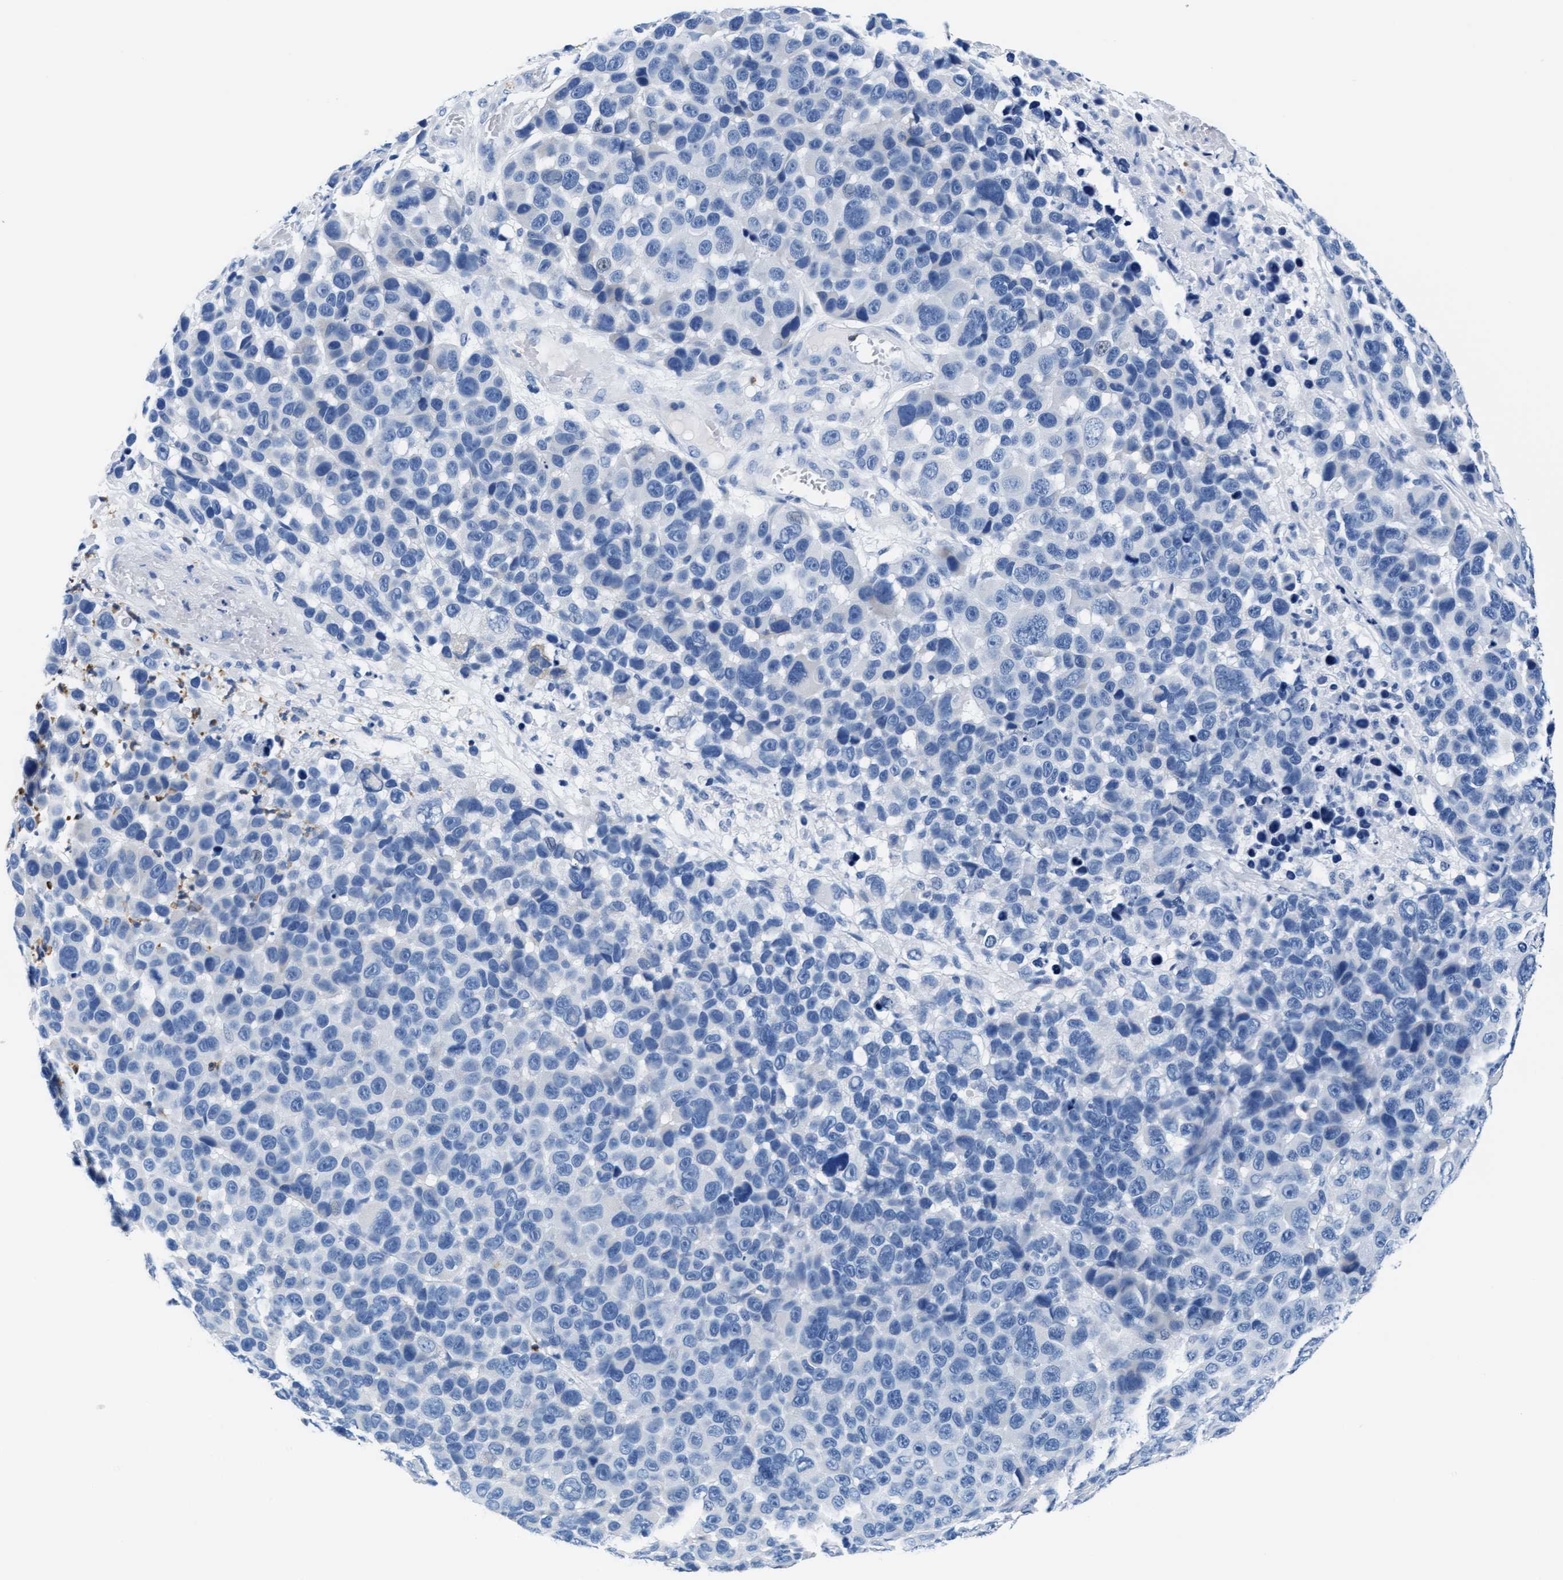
{"staining": {"intensity": "negative", "quantity": "none", "location": "none"}, "tissue": "melanoma", "cell_type": "Tumor cells", "image_type": "cancer", "snomed": [{"axis": "morphology", "description": "Malignant melanoma, NOS"}, {"axis": "topography", "description": "Skin"}], "caption": "There is no significant expression in tumor cells of malignant melanoma.", "gene": "MMP8", "patient": {"sex": "male", "age": 53}}